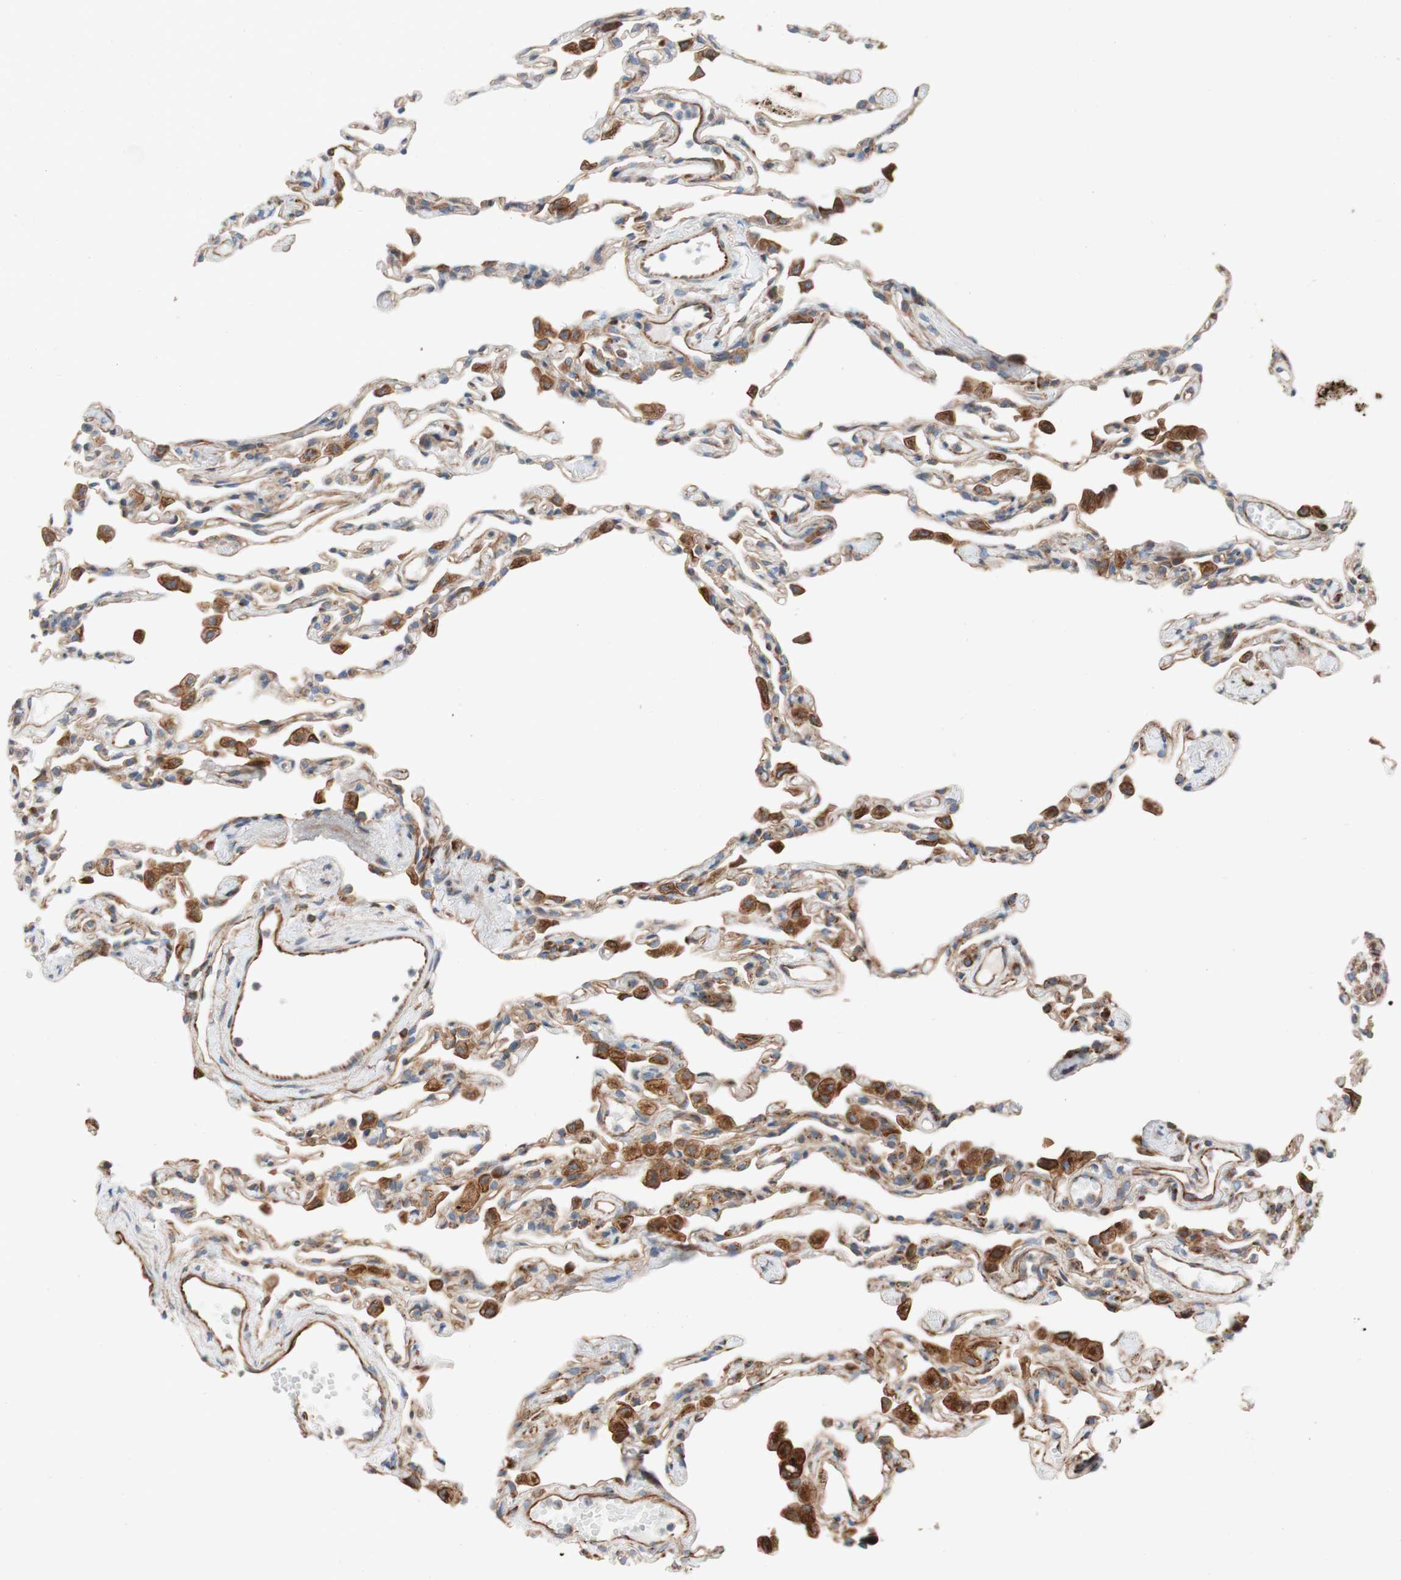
{"staining": {"intensity": "moderate", "quantity": ">75%", "location": "cytoplasmic/membranous"}, "tissue": "lung", "cell_type": "Alveolar cells", "image_type": "normal", "snomed": [{"axis": "morphology", "description": "Normal tissue, NOS"}, {"axis": "topography", "description": "Lung"}], "caption": "Immunohistochemistry (IHC) photomicrograph of benign lung: human lung stained using immunohistochemistry (IHC) displays medium levels of moderate protein expression localized specifically in the cytoplasmic/membranous of alveolar cells, appearing as a cytoplasmic/membranous brown color.", "gene": "C1orf43", "patient": {"sex": "female", "age": 49}}